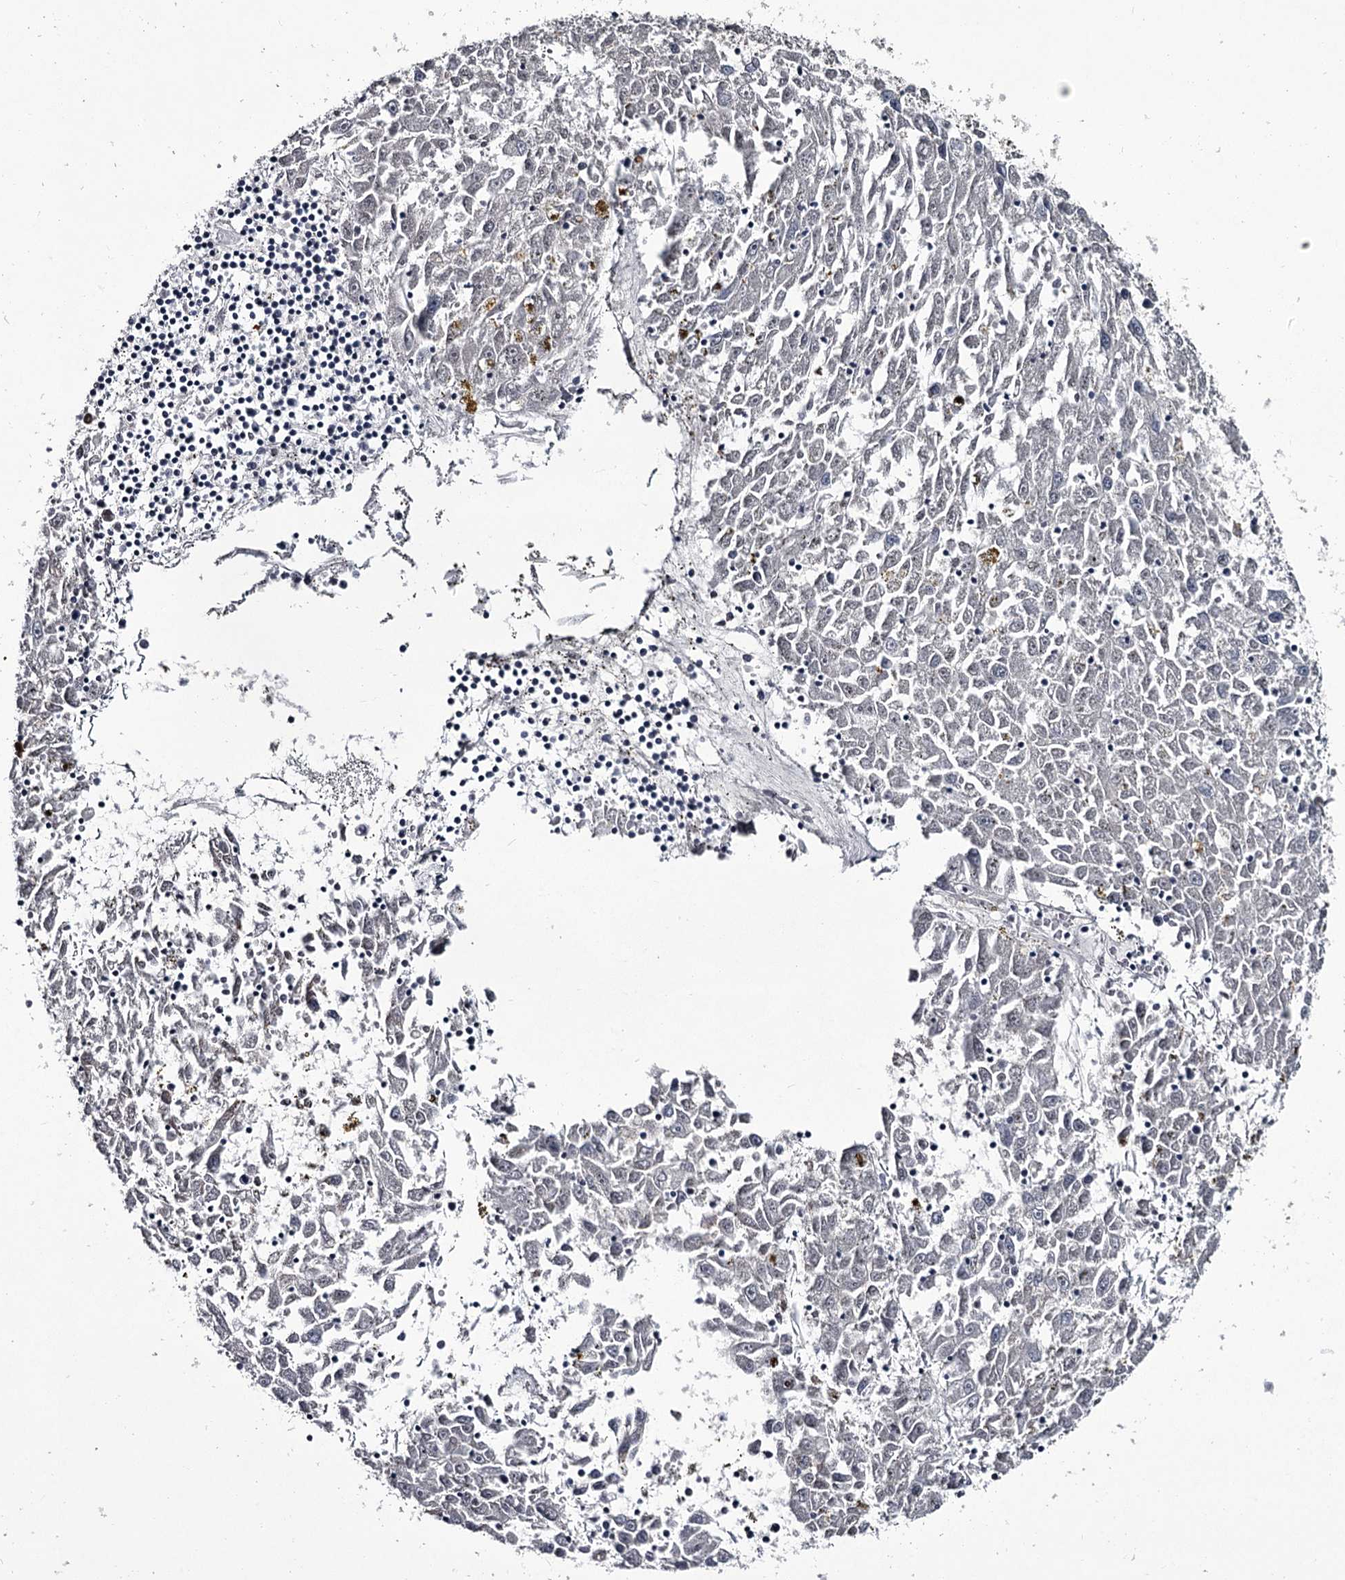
{"staining": {"intensity": "negative", "quantity": "none", "location": "none"}, "tissue": "liver cancer", "cell_type": "Tumor cells", "image_type": "cancer", "snomed": [{"axis": "morphology", "description": "Carcinoma, Hepatocellular, NOS"}, {"axis": "topography", "description": "Liver"}], "caption": "High power microscopy micrograph of an immunohistochemistry photomicrograph of hepatocellular carcinoma (liver), revealing no significant expression in tumor cells.", "gene": "DAO", "patient": {"sex": "male", "age": 49}}